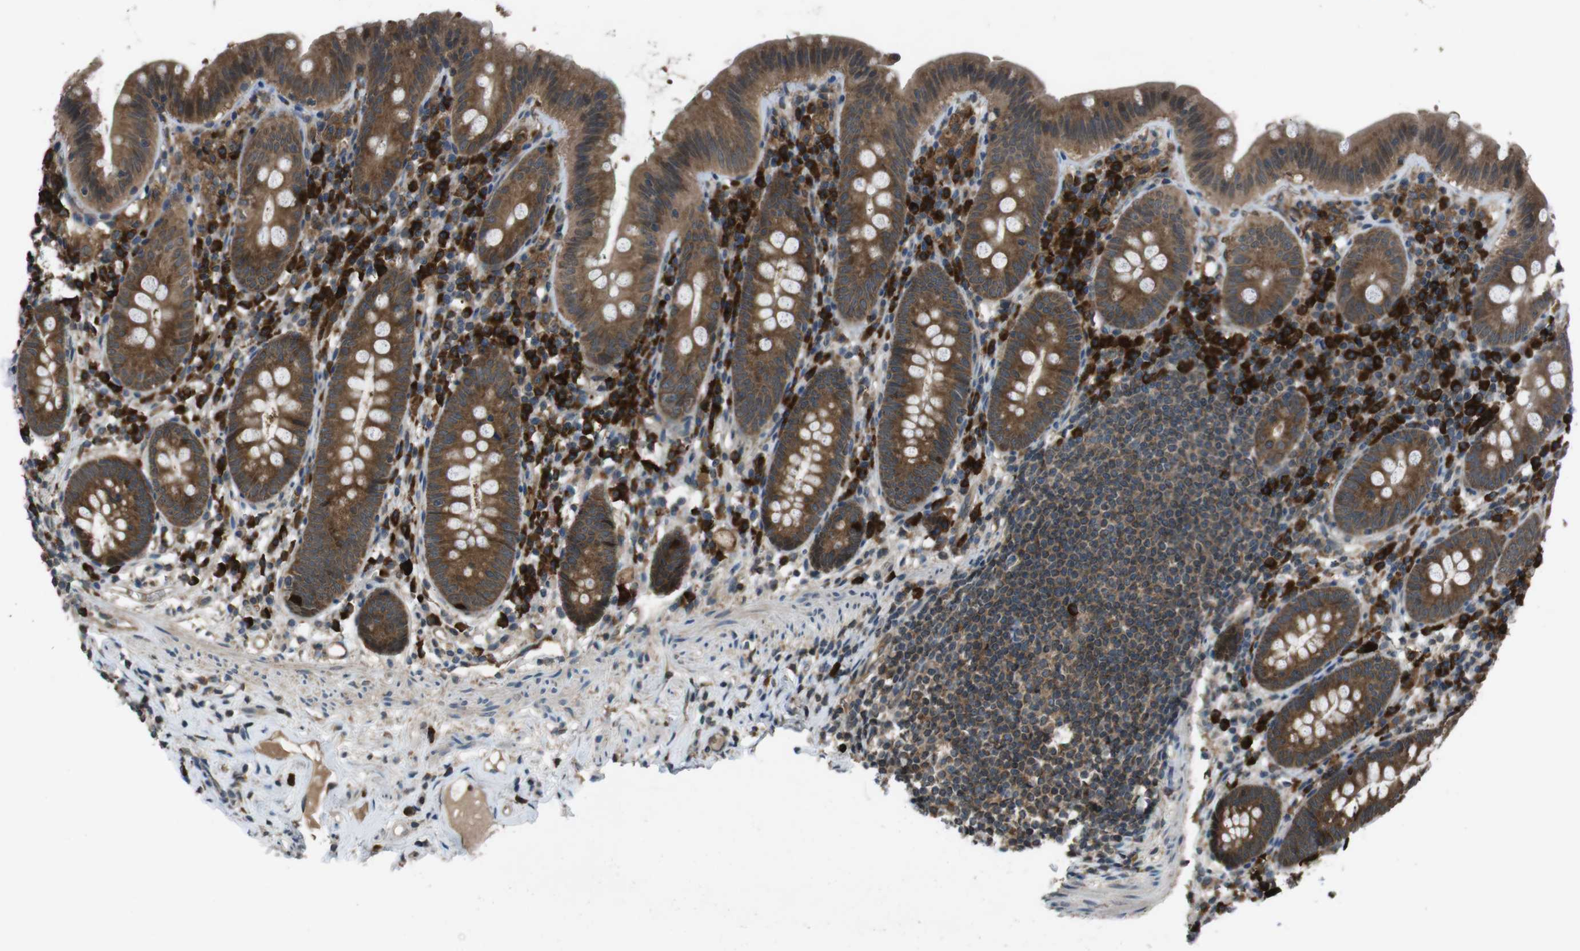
{"staining": {"intensity": "moderate", "quantity": ">75%", "location": "cytoplasmic/membranous"}, "tissue": "appendix", "cell_type": "Glandular cells", "image_type": "normal", "snomed": [{"axis": "morphology", "description": "Normal tissue, NOS"}, {"axis": "topography", "description": "Appendix"}], "caption": "A micrograph of human appendix stained for a protein demonstrates moderate cytoplasmic/membranous brown staining in glandular cells. (DAB (3,3'-diaminobenzidine) IHC, brown staining for protein, blue staining for nuclei).", "gene": "SSR3", "patient": {"sex": "male", "age": 52}}